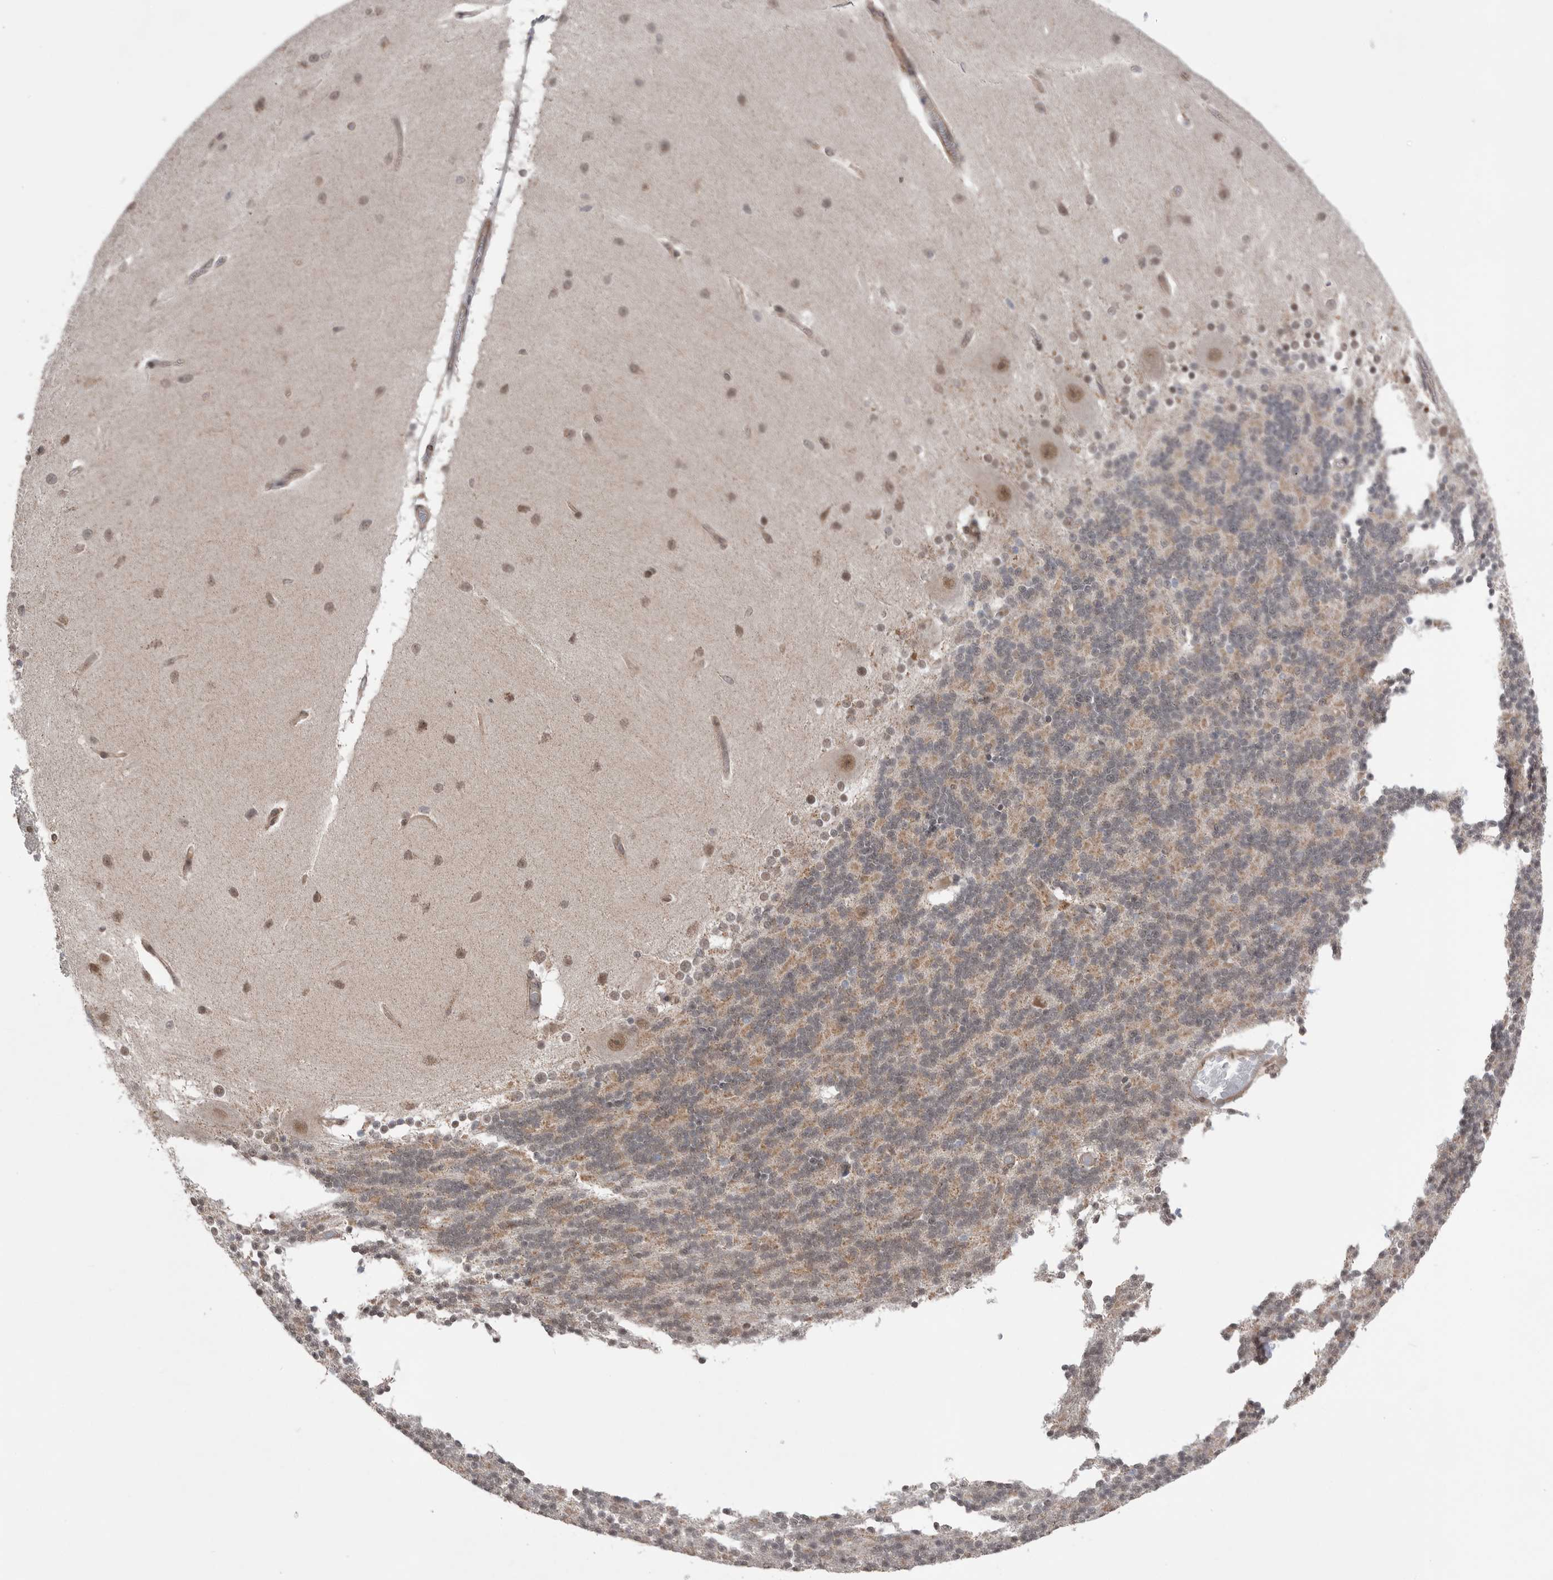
{"staining": {"intensity": "moderate", "quantity": "25%-75%", "location": "cytoplasmic/membranous"}, "tissue": "cerebellum", "cell_type": "Cells in granular layer", "image_type": "normal", "snomed": [{"axis": "morphology", "description": "Normal tissue, NOS"}, {"axis": "topography", "description": "Cerebellum"}], "caption": "A brown stain highlights moderate cytoplasmic/membranous positivity of a protein in cells in granular layer of benign cerebellum. Immunohistochemistry (ihc) stains the protein of interest in brown and the nuclei are stained blue.", "gene": "NTAQ1", "patient": {"sex": "female", "age": 54}}